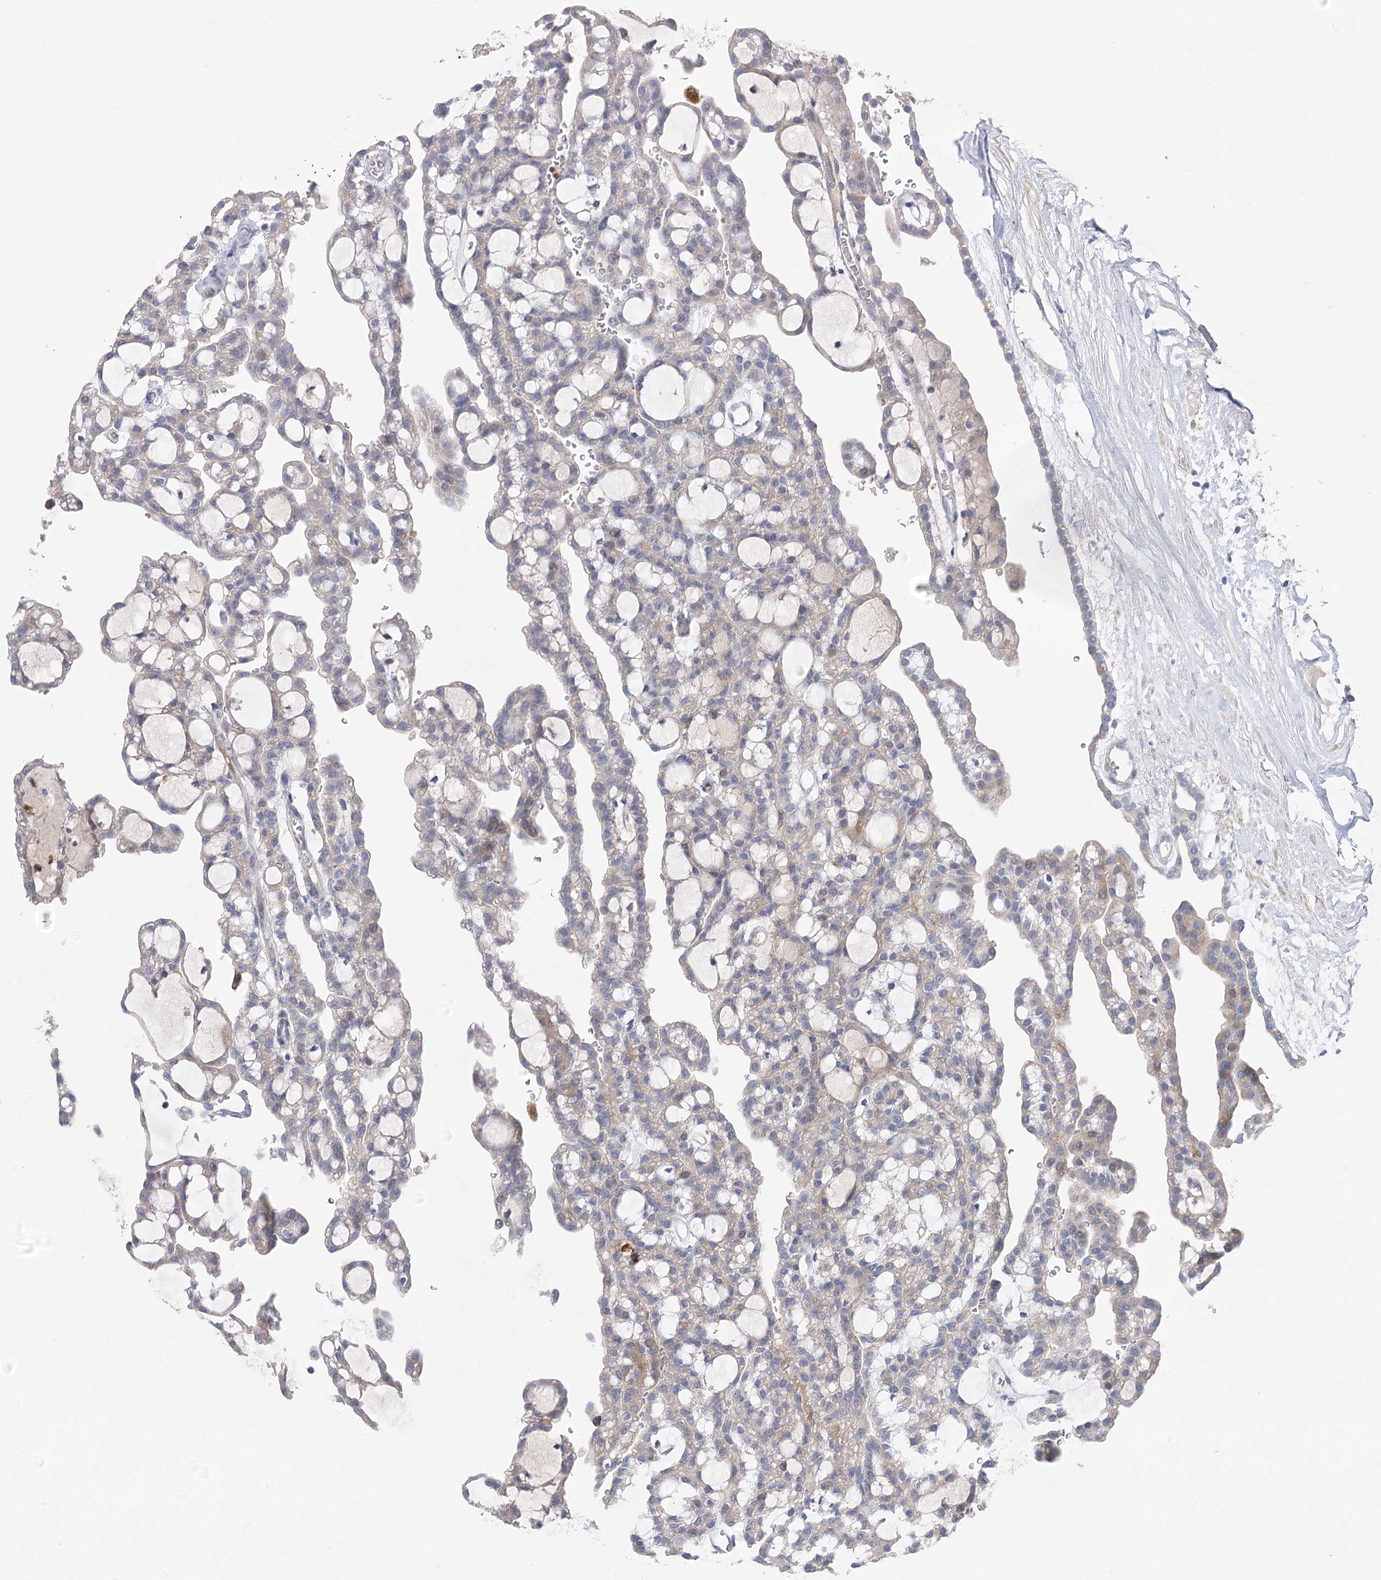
{"staining": {"intensity": "weak", "quantity": ">75%", "location": "cytoplasmic/membranous"}, "tissue": "renal cancer", "cell_type": "Tumor cells", "image_type": "cancer", "snomed": [{"axis": "morphology", "description": "Adenocarcinoma, NOS"}, {"axis": "topography", "description": "Kidney"}], "caption": "Immunohistochemical staining of human renal cancer shows low levels of weak cytoplasmic/membranous positivity in approximately >75% of tumor cells.", "gene": "NRAP", "patient": {"sex": "male", "age": 63}}